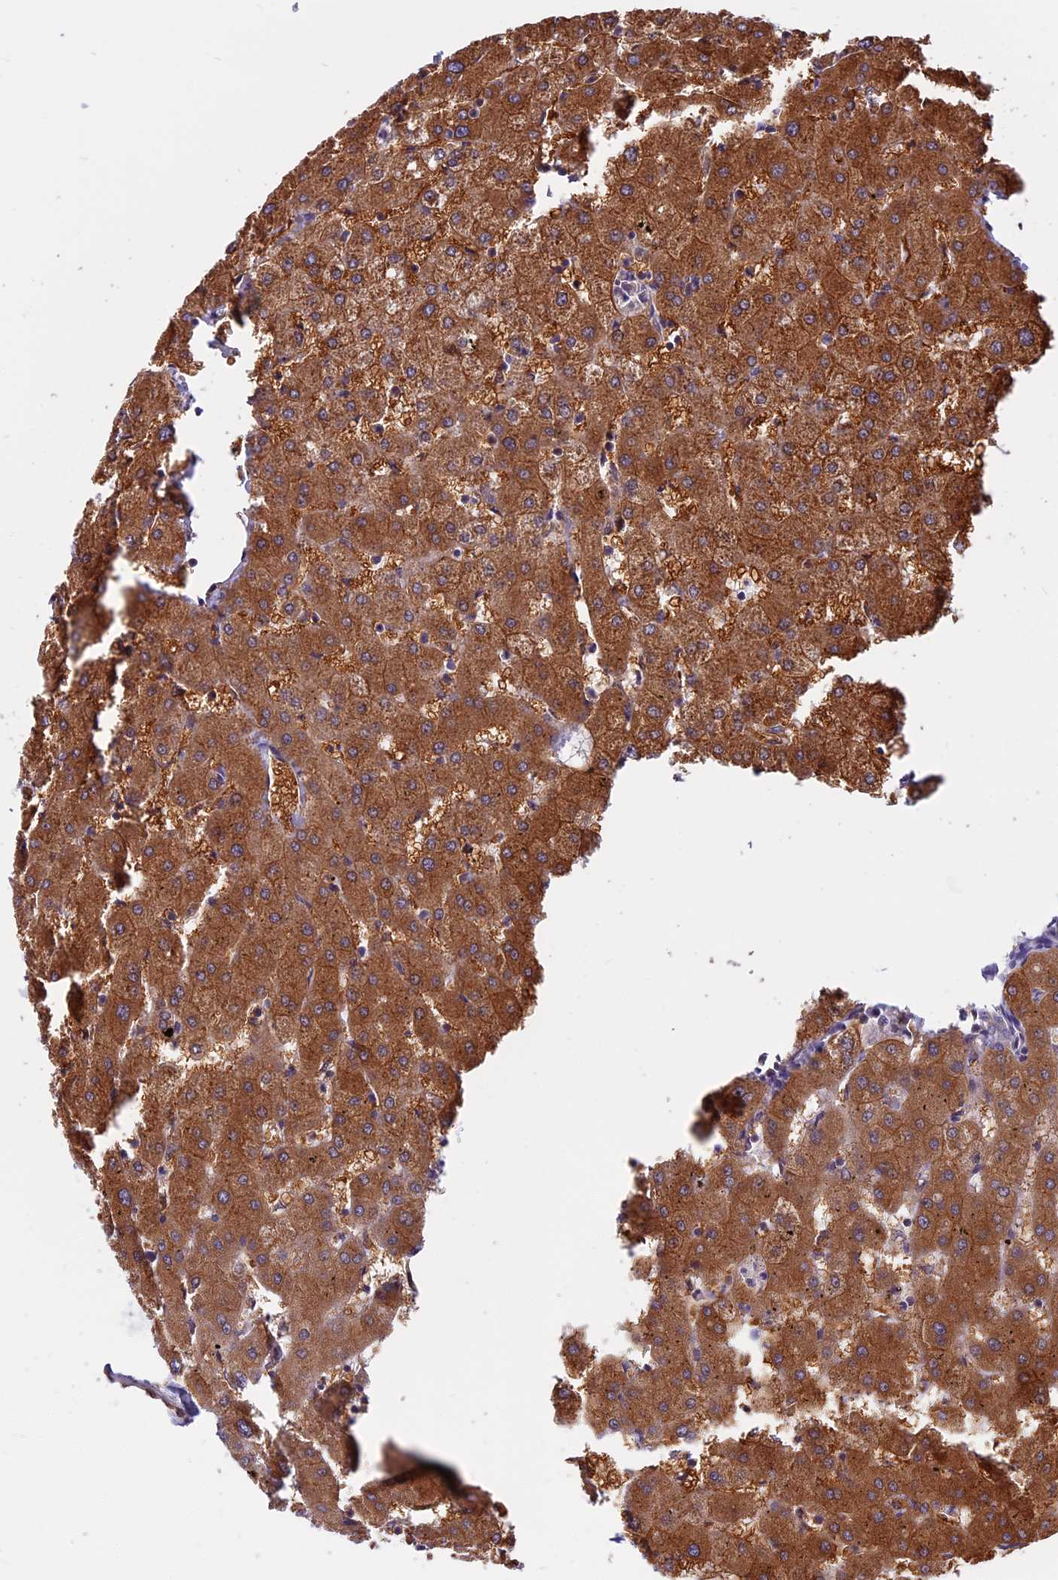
{"staining": {"intensity": "weak", "quantity": ">75%", "location": "cytoplasmic/membranous"}, "tissue": "liver", "cell_type": "Cholangiocytes", "image_type": "normal", "snomed": [{"axis": "morphology", "description": "Normal tissue, NOS"}, {"axis": "topography", "description": "Liver"}], "caption": "Weak cytoplasmic/membranous expression is seen in about >75% of cholangiocytes in benign liver.", "gene": "CCDC113", "patient": {"sex": "female", "age": 63}}